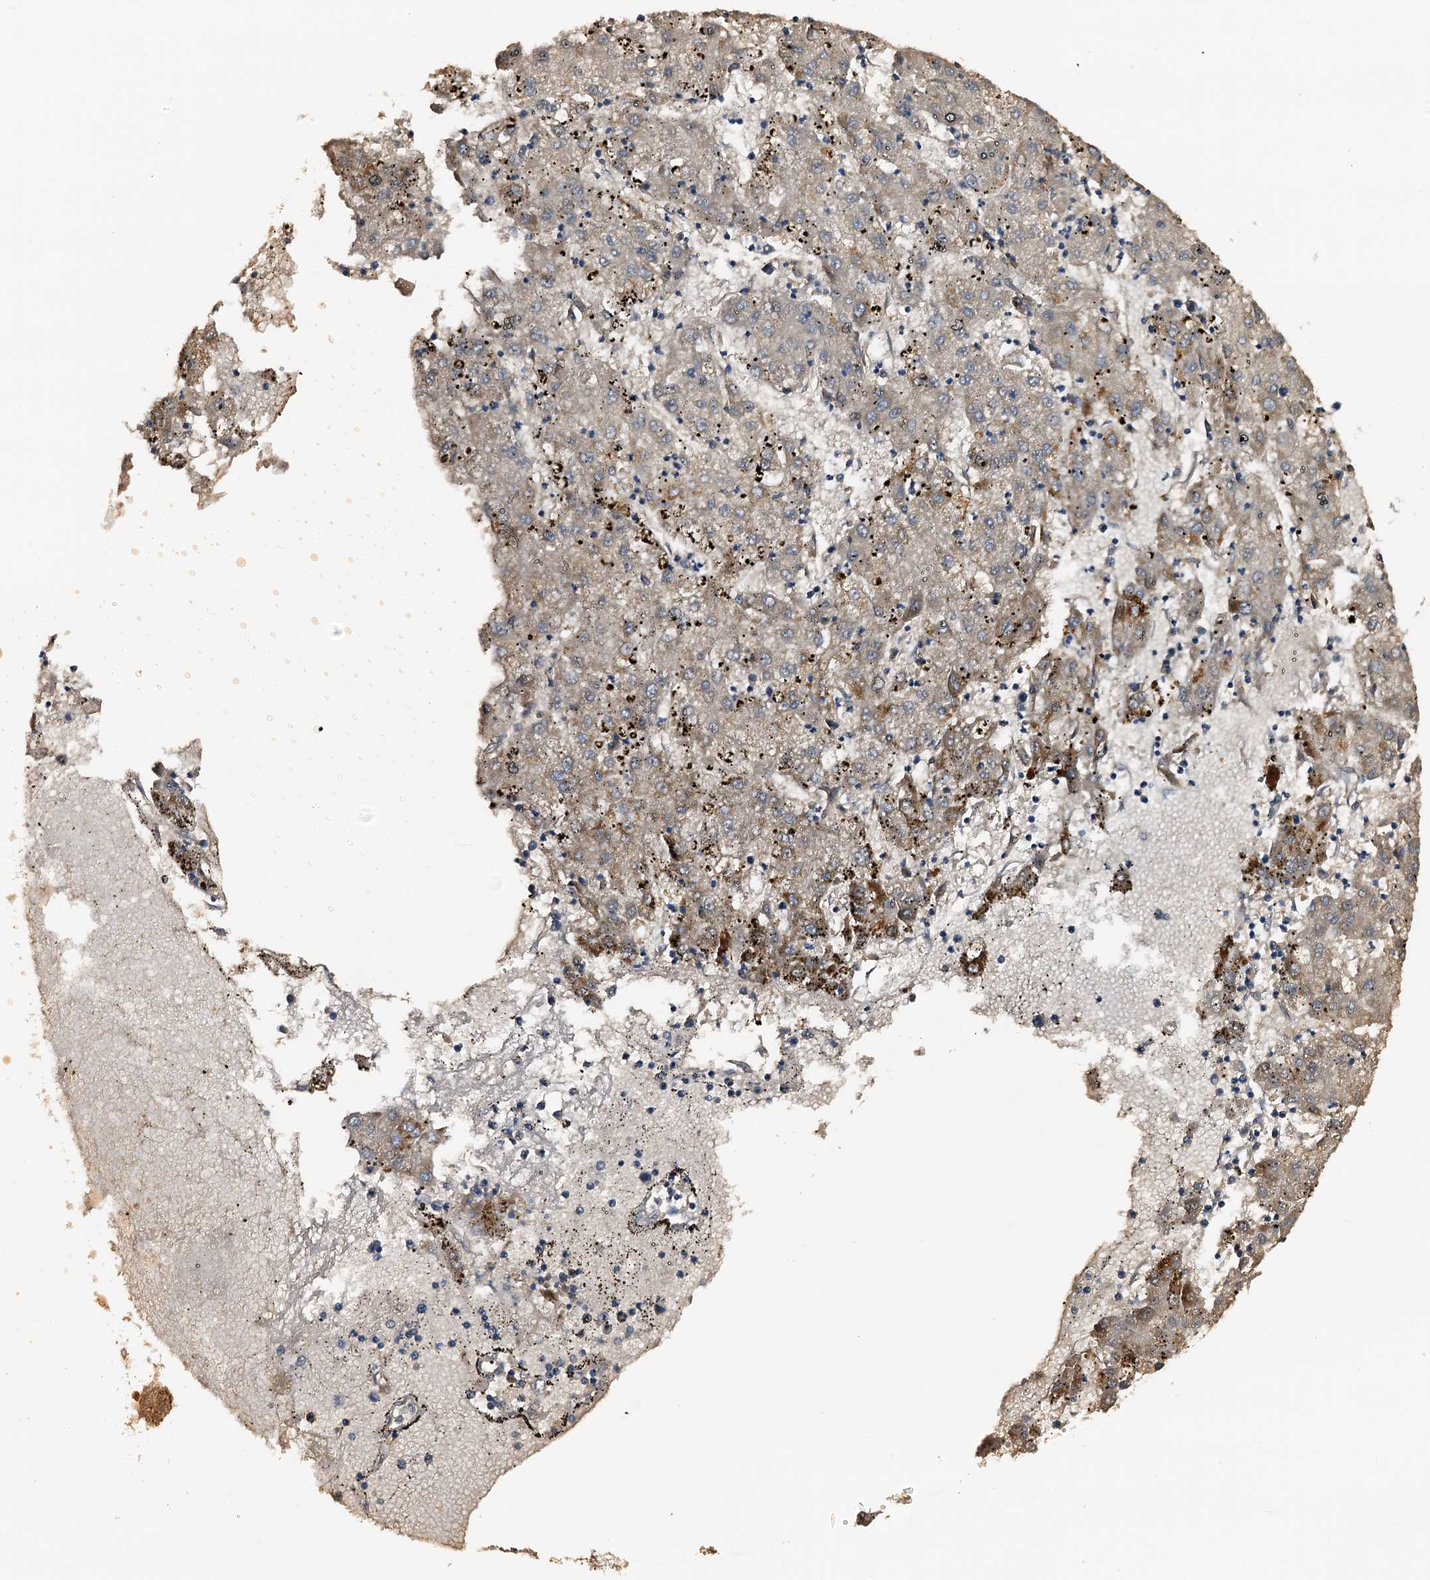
{"staining": {"intensity": "weak", "quantity": "<25%", "location": "cytoplasmic/membranous"}, "tissue": "liver cancer", "cell_type": "Tumor cells", "image_type": "cancer", "snomed": [{"axis": "morphology", "description": "Carcinoma, Hepatocellular, NOS"}, {"axis": "topography", "description": "Liver"}], "caption": "The immunohistochemistry (IHC) micrograph has no significant staining in tumor cells of hepatocellular carcinoma (liver) tissue. (Brightfield microscopy of DAB (3,3'-diaminobenzidine) immunohistochemistry at high magnification).", "gene": "DMXL2", "patient": {"sex": "male", "age": 72}}